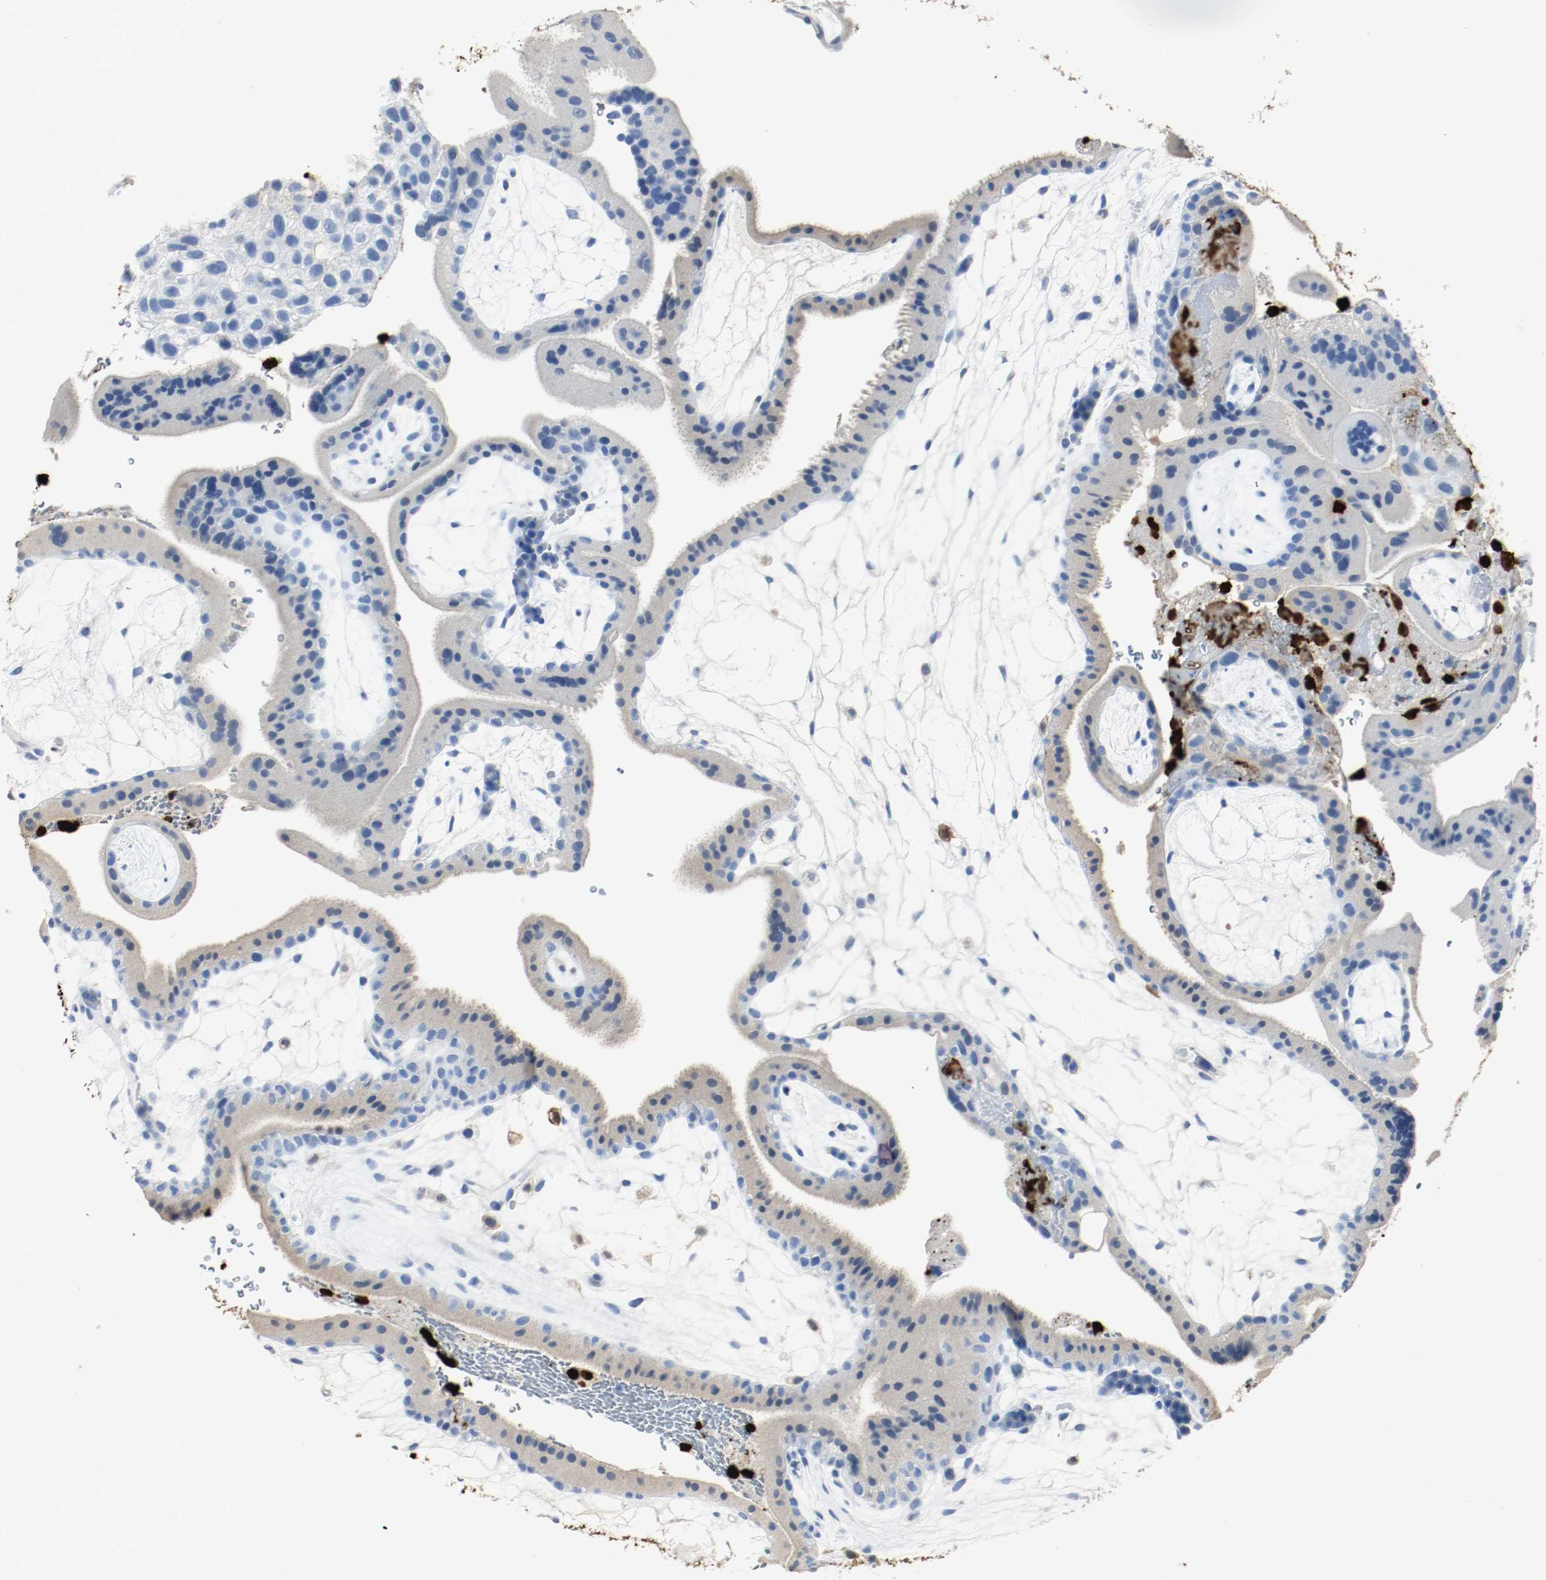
{"staining": {"intensity": "negative", "quantity": "none", "location": "none"}, "tissue": "placenta", "cell_type": "Trophoblastic cells", "image_type": "normal", "snomed": [{"axis": "morphology", "description": "Normal tissue, NOS"}, {"axis": "topography", "description": "Placenta"}], "caption": "Micrograph shows no protein staining in trophoblastic cells of benign placenta. Brightfield microscopy of IHC stained with DAB (brown) and hematoxylin (blue), captured at high magnification.", "gene": "S100A9", "patient": {"sex": "female", "age": 19}}